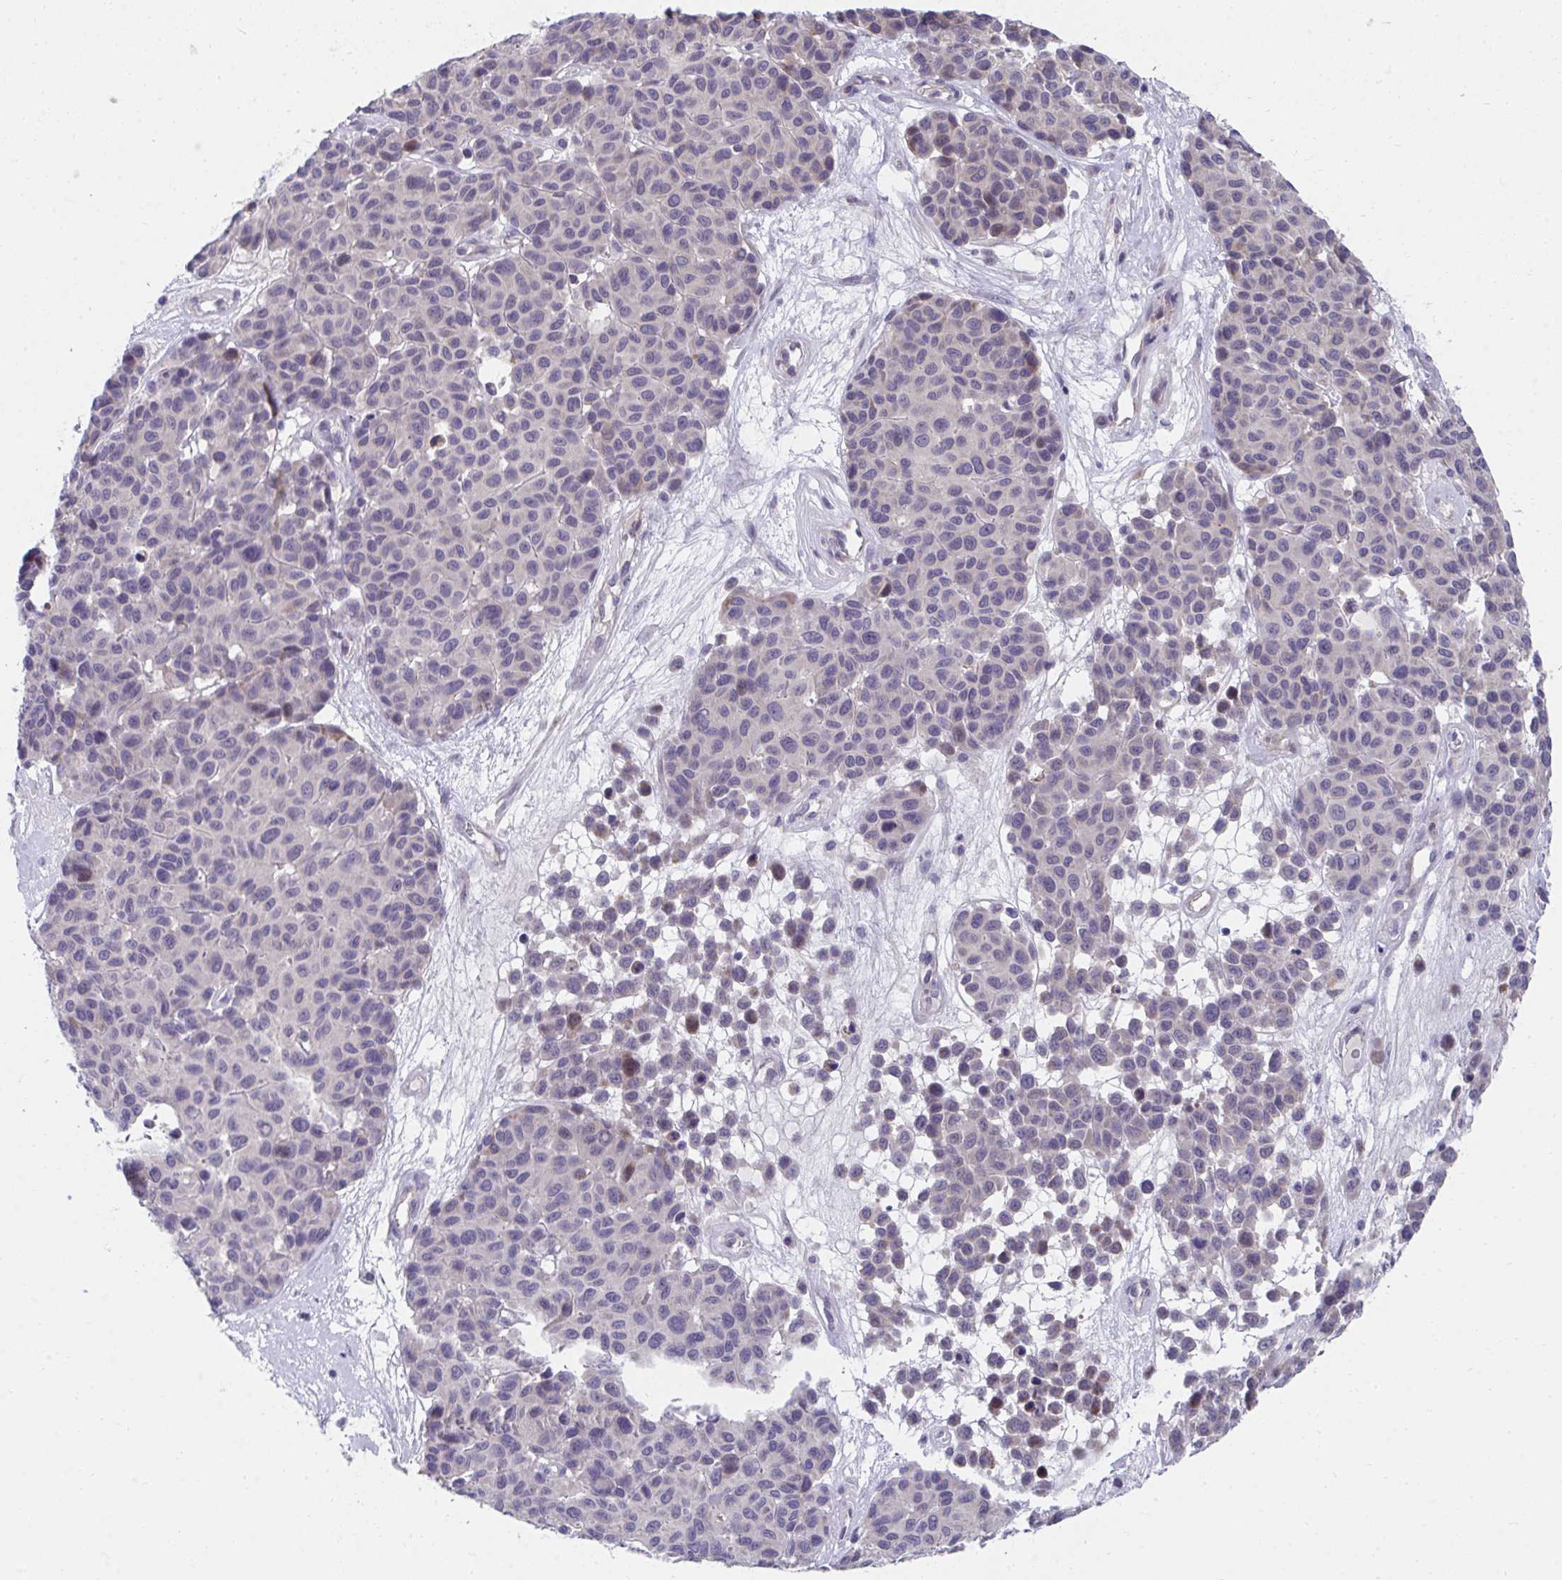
{"staining": {"intensity": "negative", "quantity": "none", "location": "none"}, "tissue": "melanoma", "cell_type": "Tumor cells", "image_type": "cancer", "snomed": [{"axis": "morphology", "description": "Malignant melanoma, NOS"}, {"axis": "topography", "description": "Skin"}], "caption": "An immunohistochemistry (IHC) histopathology image of melanoma is shown. There is no staining in tumor cells of melanoma.", "gene": "SLAMF7", "patient": {"sex": "female", "age": 66}}